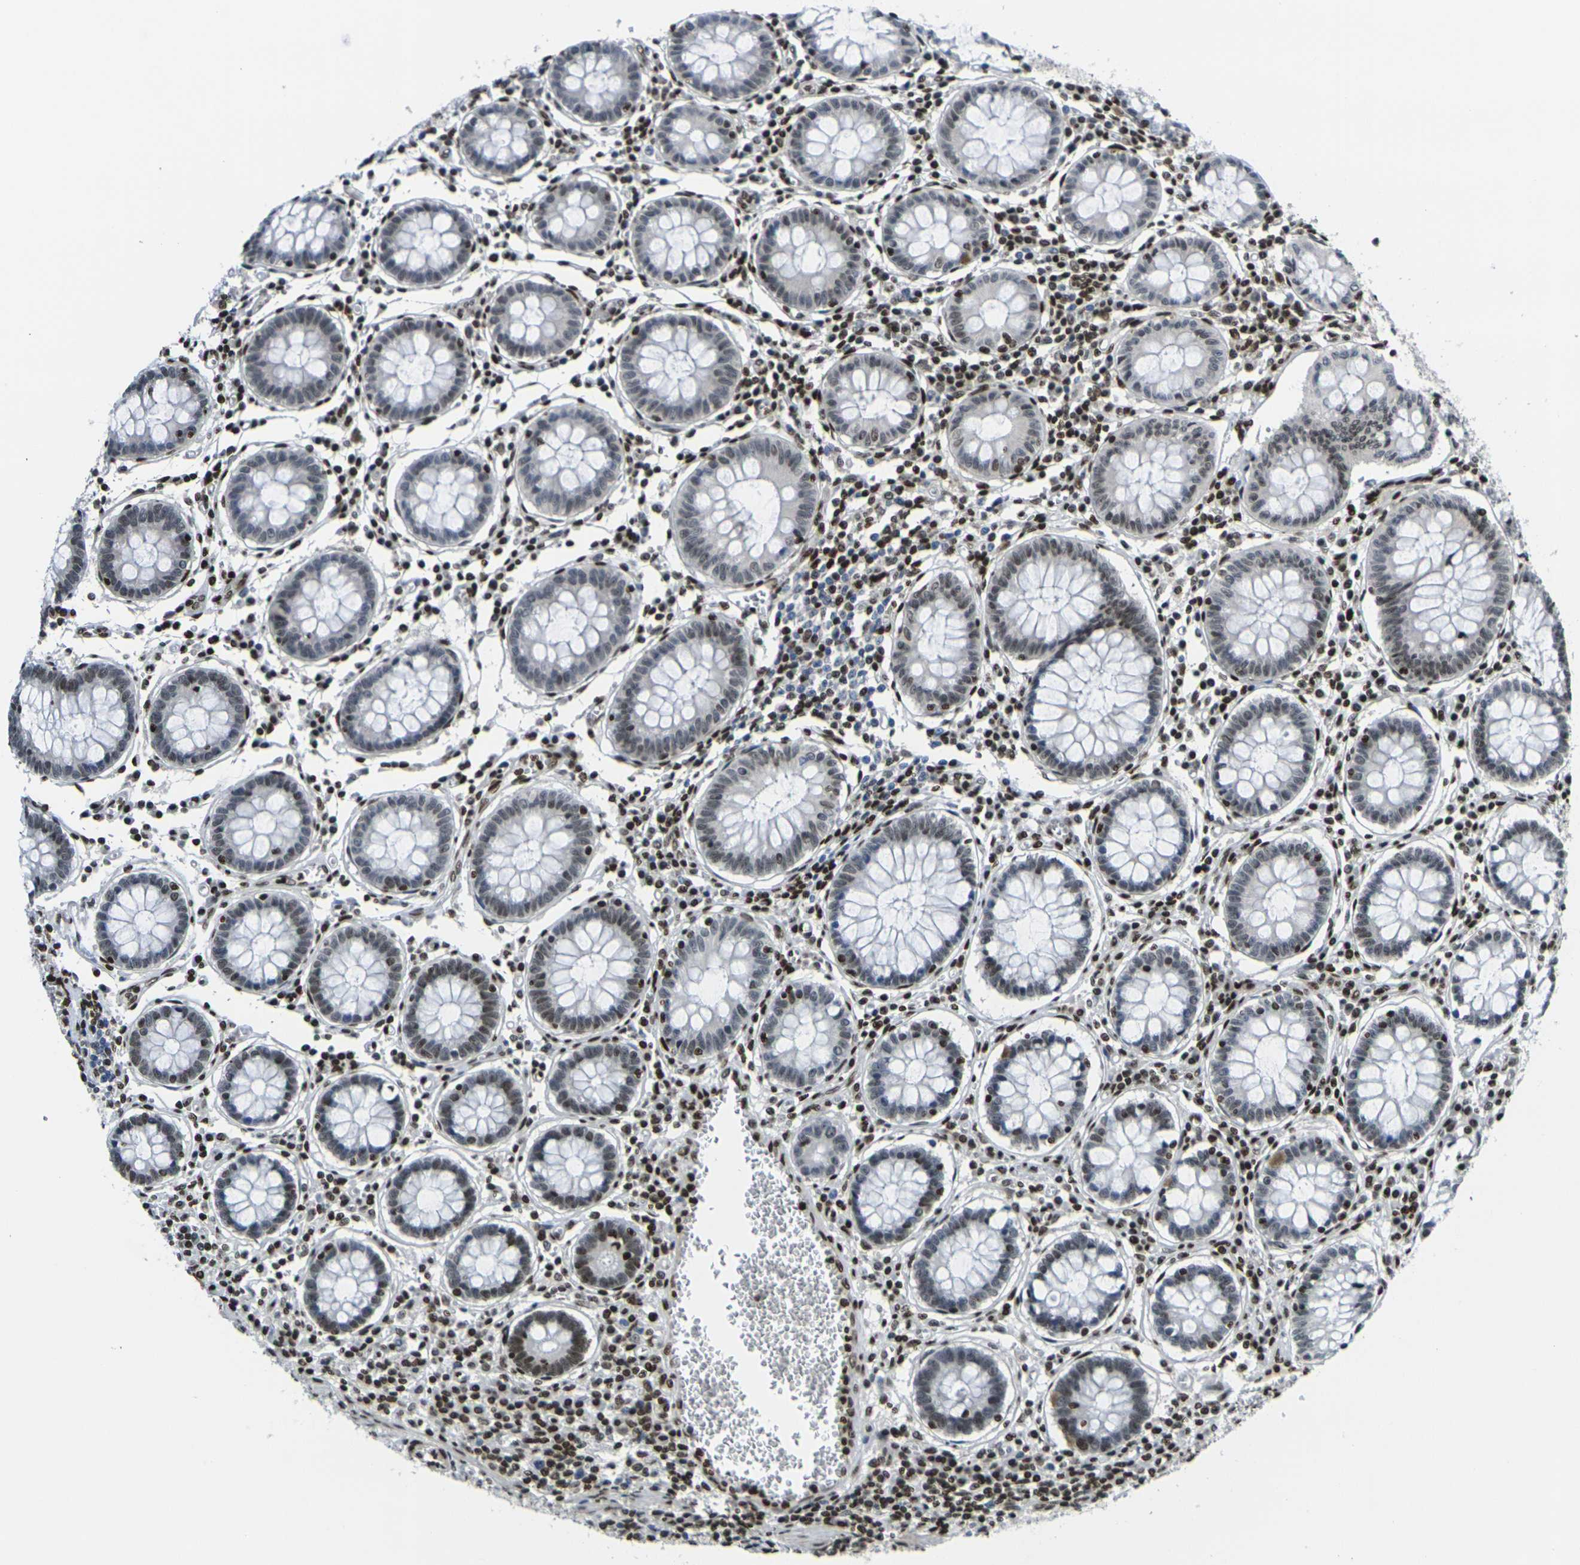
{"staining": {"intensity": "weak", "quantity": "<25%", "location": "nuclear"}, "tissue": "colorectal cancer", "cell_type": "Tumor cells", "image_type": "cancer", "snomed": [{"axis": "morphology", "description": "Adenocarcinoma, NOS"}, {"axis": "topography", "description": "Colon"}], "caption": "DAB immunohistochemical staining of colorectal adenocarcinoma demonstrates no significant staining in tumor cells.", "gene": "H1-10", "patient": {"sex": "male", "age": 45}}